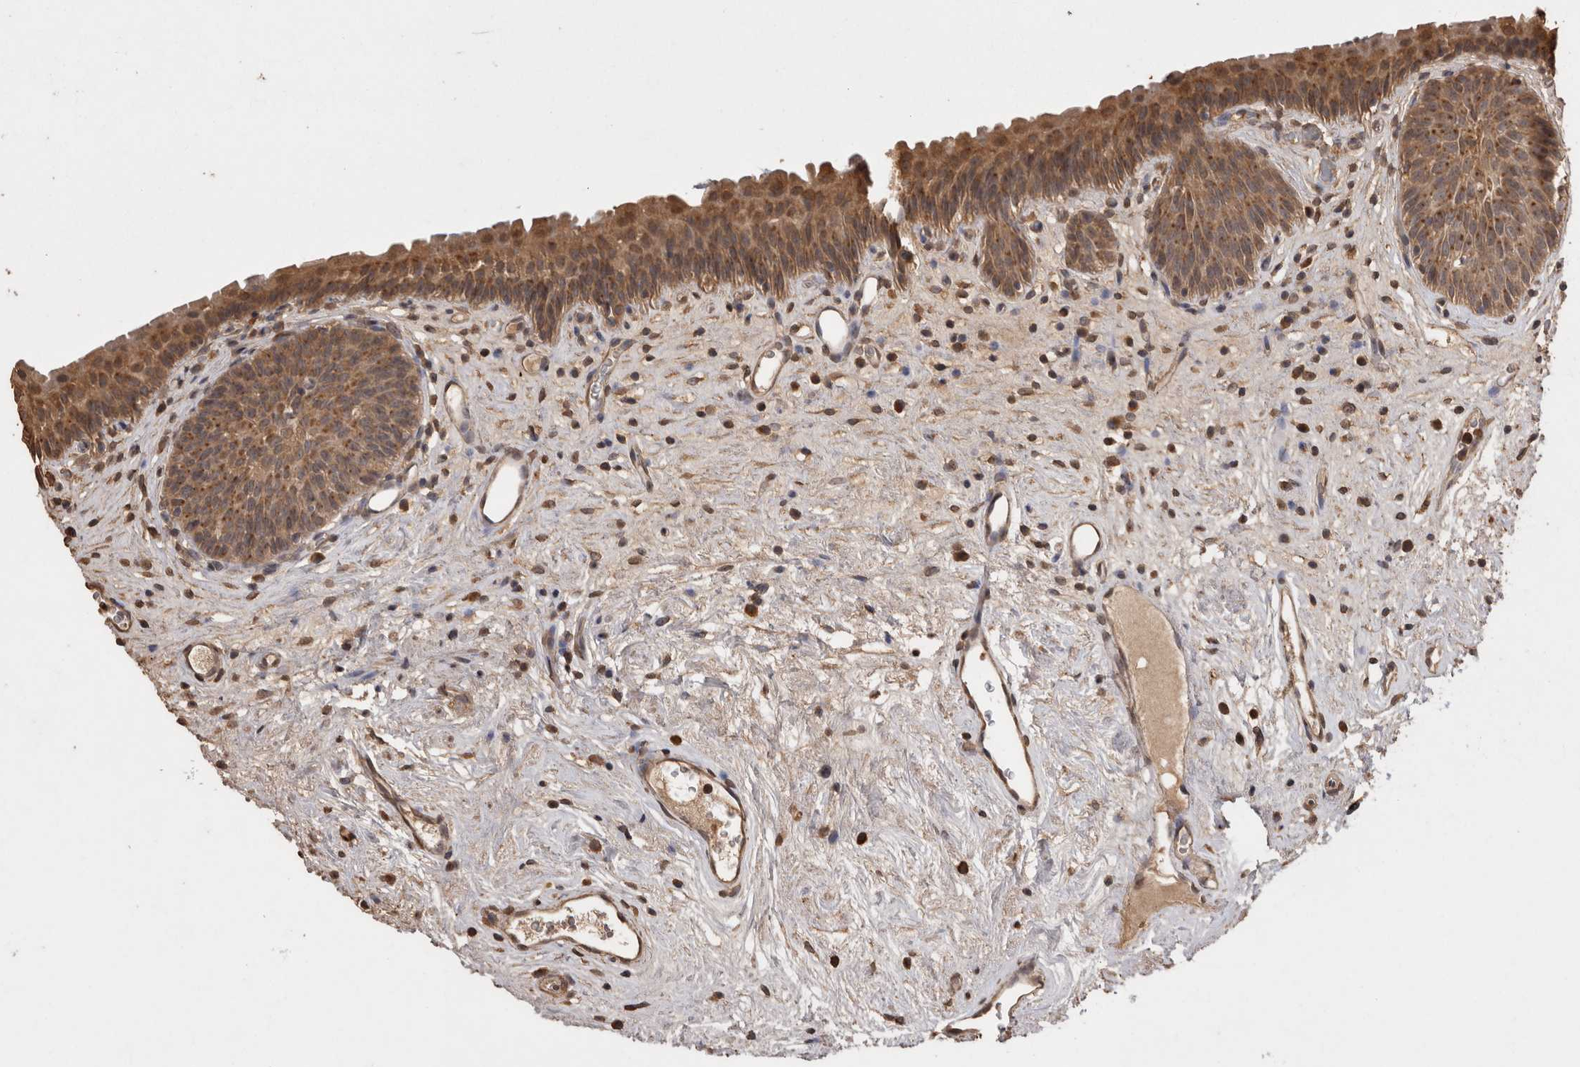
{"staining": {"intensity": "moderate", "quantity": ">75%", "location": "cytoplasmic/membranous"}, "tissue": "urinary bladder", "cell_type": "Urothelial cells", "image_type": "normal", "snomed": [{"axis": "morphology", "description": "Normal tissue, NOS"}, {"axis": "topography", "description": "Urinary bladder"}], "caption": "Urinary bladder stained with immunohistochemistry (IHC) reveals moderate cytoplasmic/membranous positivity in approximately >75% of urothelial cells.", "gene": "SOCS5", "patient": {"sex": "male", "age": 83}}